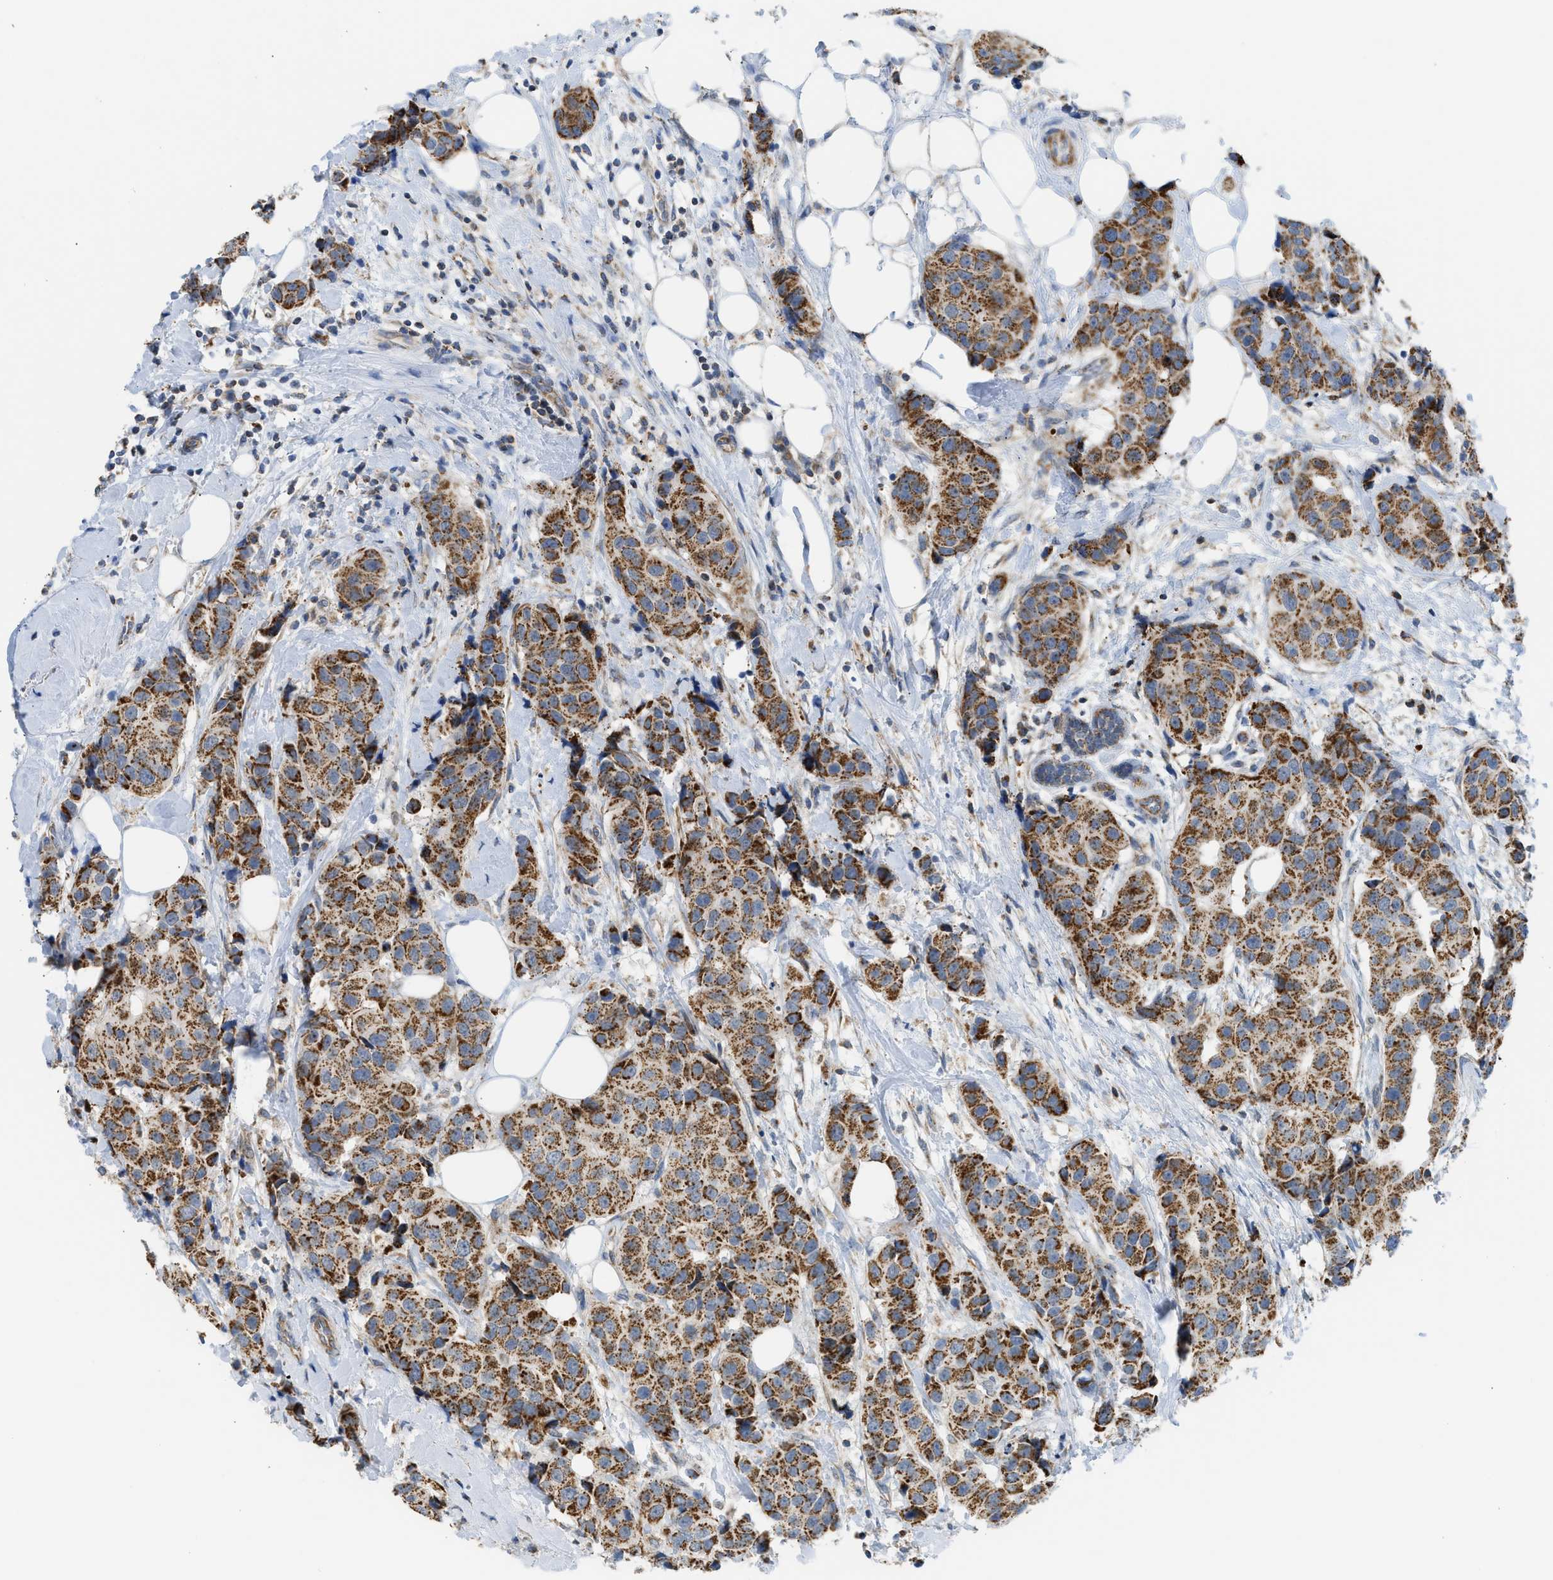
{"staining": {"intensity": "strong", "quantity": ">75%", "location": "cytoplasmic/membranous"}, "tissue": "breast cancer", "cell_type": "Tumor cells", "image_type": "cancer", "snomed": [{"axis": "morphology", "description": "Normal tissue, NOS"}, {"axis": "morphology", "description": "Duct carcinoma"}, {"axis": "topography", "description": "Breast"}], "caption": "The histopathology image demonstrates a brown stain indicating the presence of a protein in the cytoplasmic/membranous of tumor cells in breast cancer. The protein of interest is stained brown, and the nuclei are stained in blue (DAB IHC with brightfield microscopy, high magnification).", "gene": "GOT2", "patient": {"sex": "female", "age": 39}}